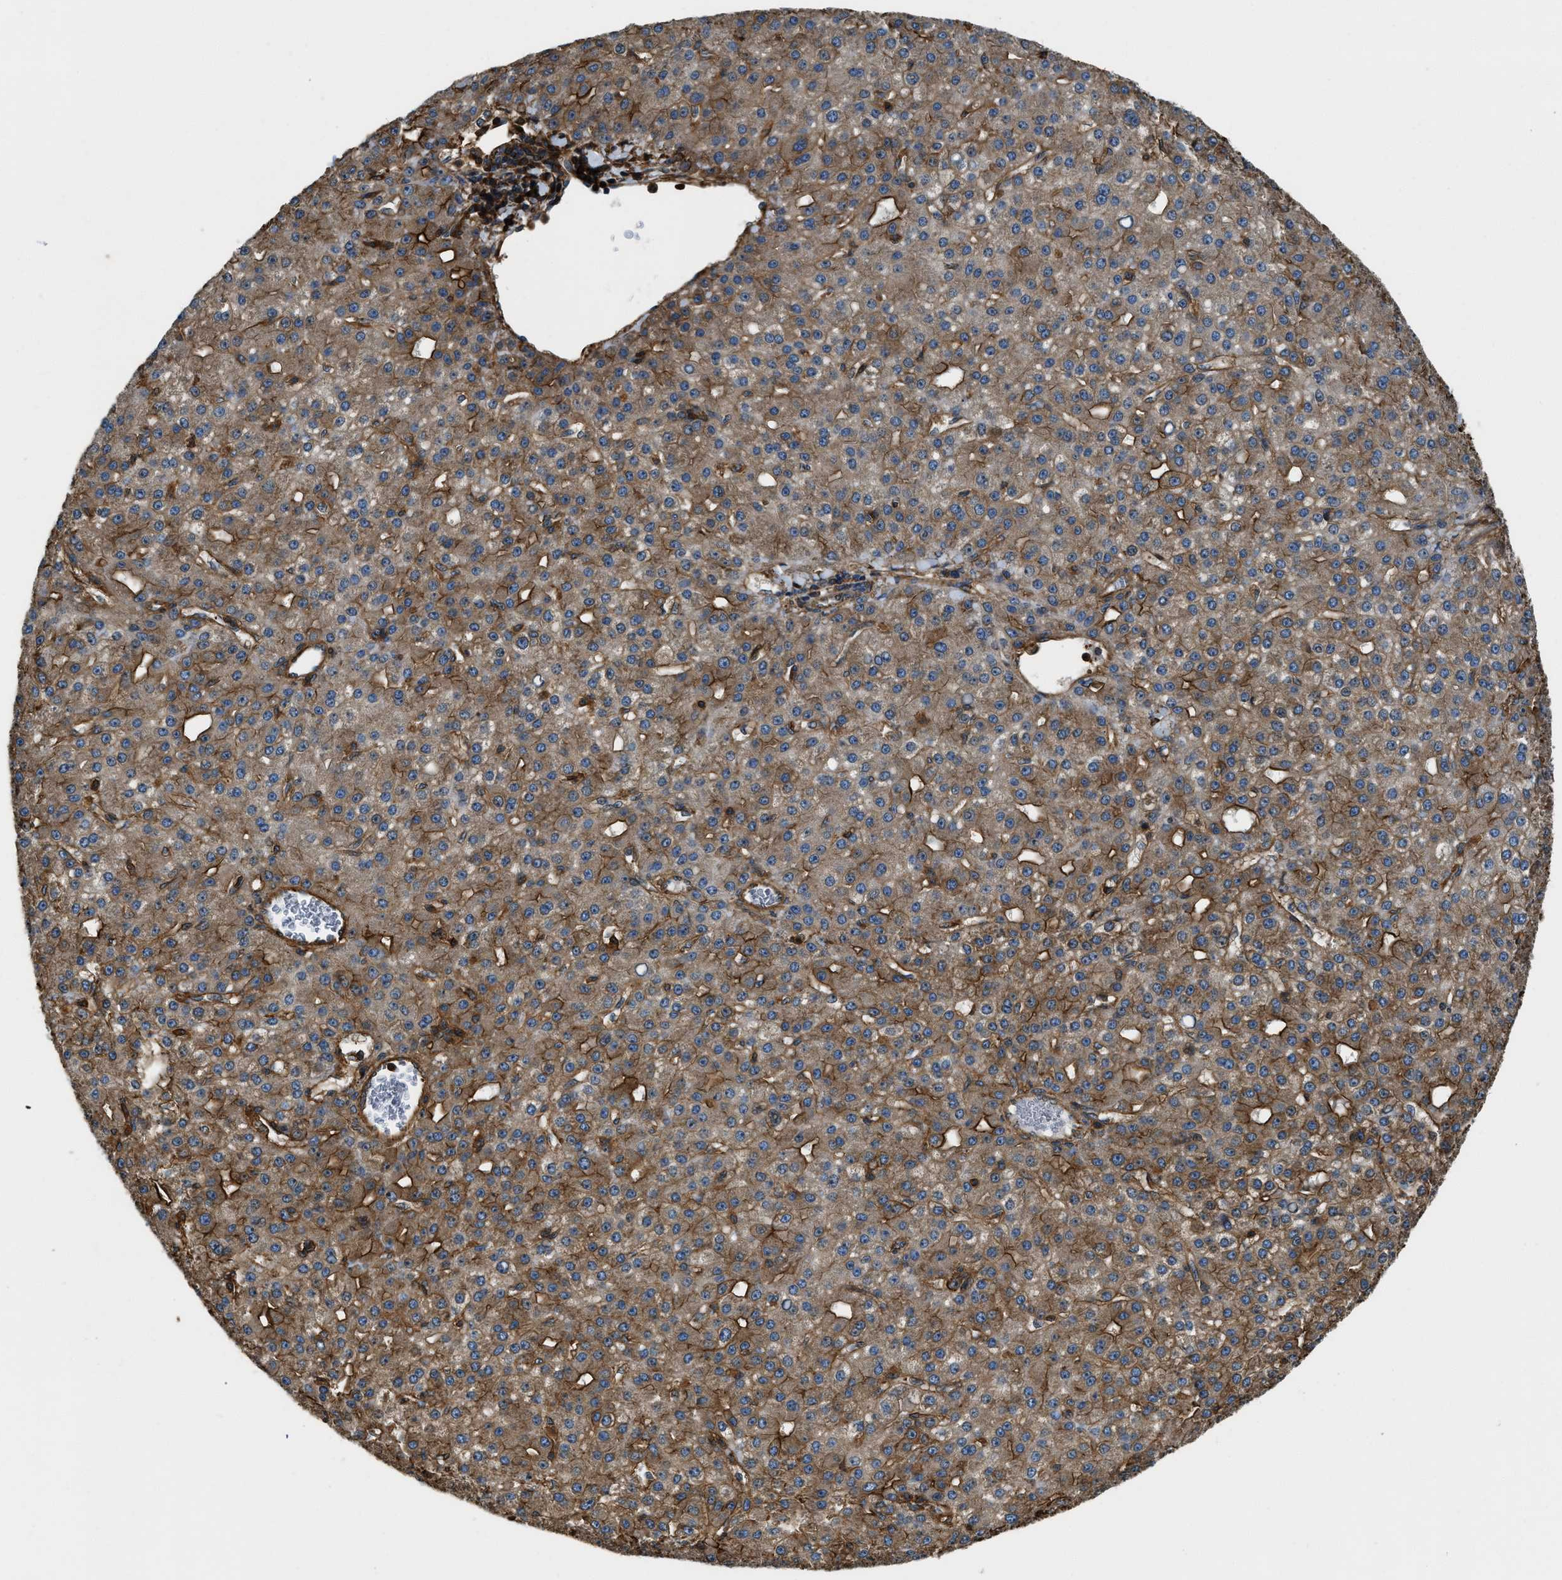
{"staining": {"intensity": "moderate", "quantity": ">75%", "location": "cytoplasmic/membranous"}, "tissue": "liver cancer", "cell_type": "Tumor cells", "image_type": "cancer", "snomed": [{"axis": "morphology", "description": "Carcinoma, Hepatocellular, NOS"}, {"axis": "topography", "description": "Liver"}], "caption": "Brown immunohistochemical staining in liver hepatocellular carcinoma exhibits moderate cytoplasmic/membranous expression in approximately >75% of tumor cells.", "gene": "YARS1", "patient": {"sex": "male", "age": 67}}